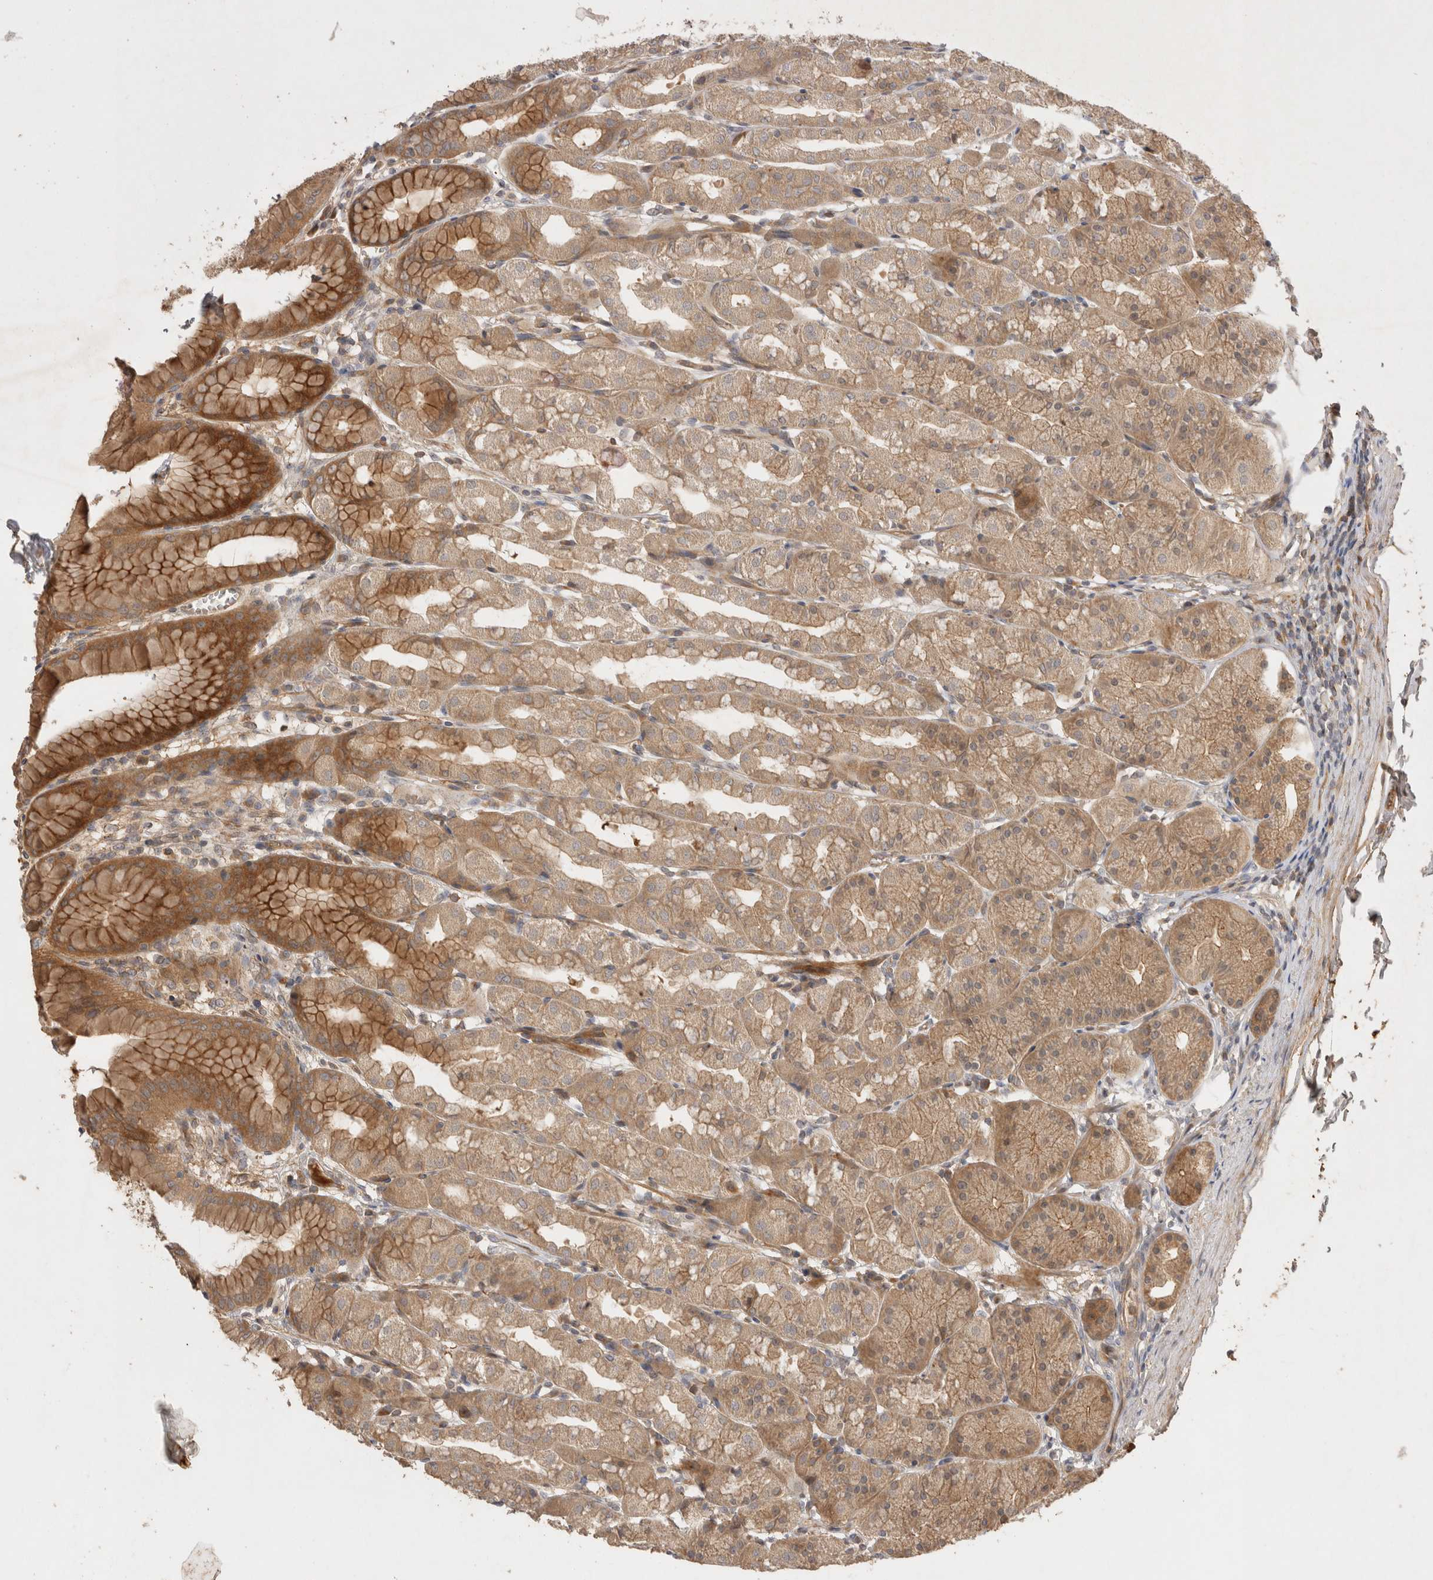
{"staining": {"intensity": "moderate", "quantity": ">75%", "location": "cytoplasmic/membranous"}, "tissue": "stomach", "cell_type": "Glandular cells", "image_type": "normal", "snomed": [{"axis": "morphology", "description": "Normal tissue, NOS"}, {"axis": "topography", "description": "Stomach"}], "caption": "Glandular cells exhibit medium levels of moderate cytoplasmic/membranous staining in approximately >75% of cells in normal stomach.", "gene": "PPP1R42", "patient": {"sex": "male", "age": 42}}